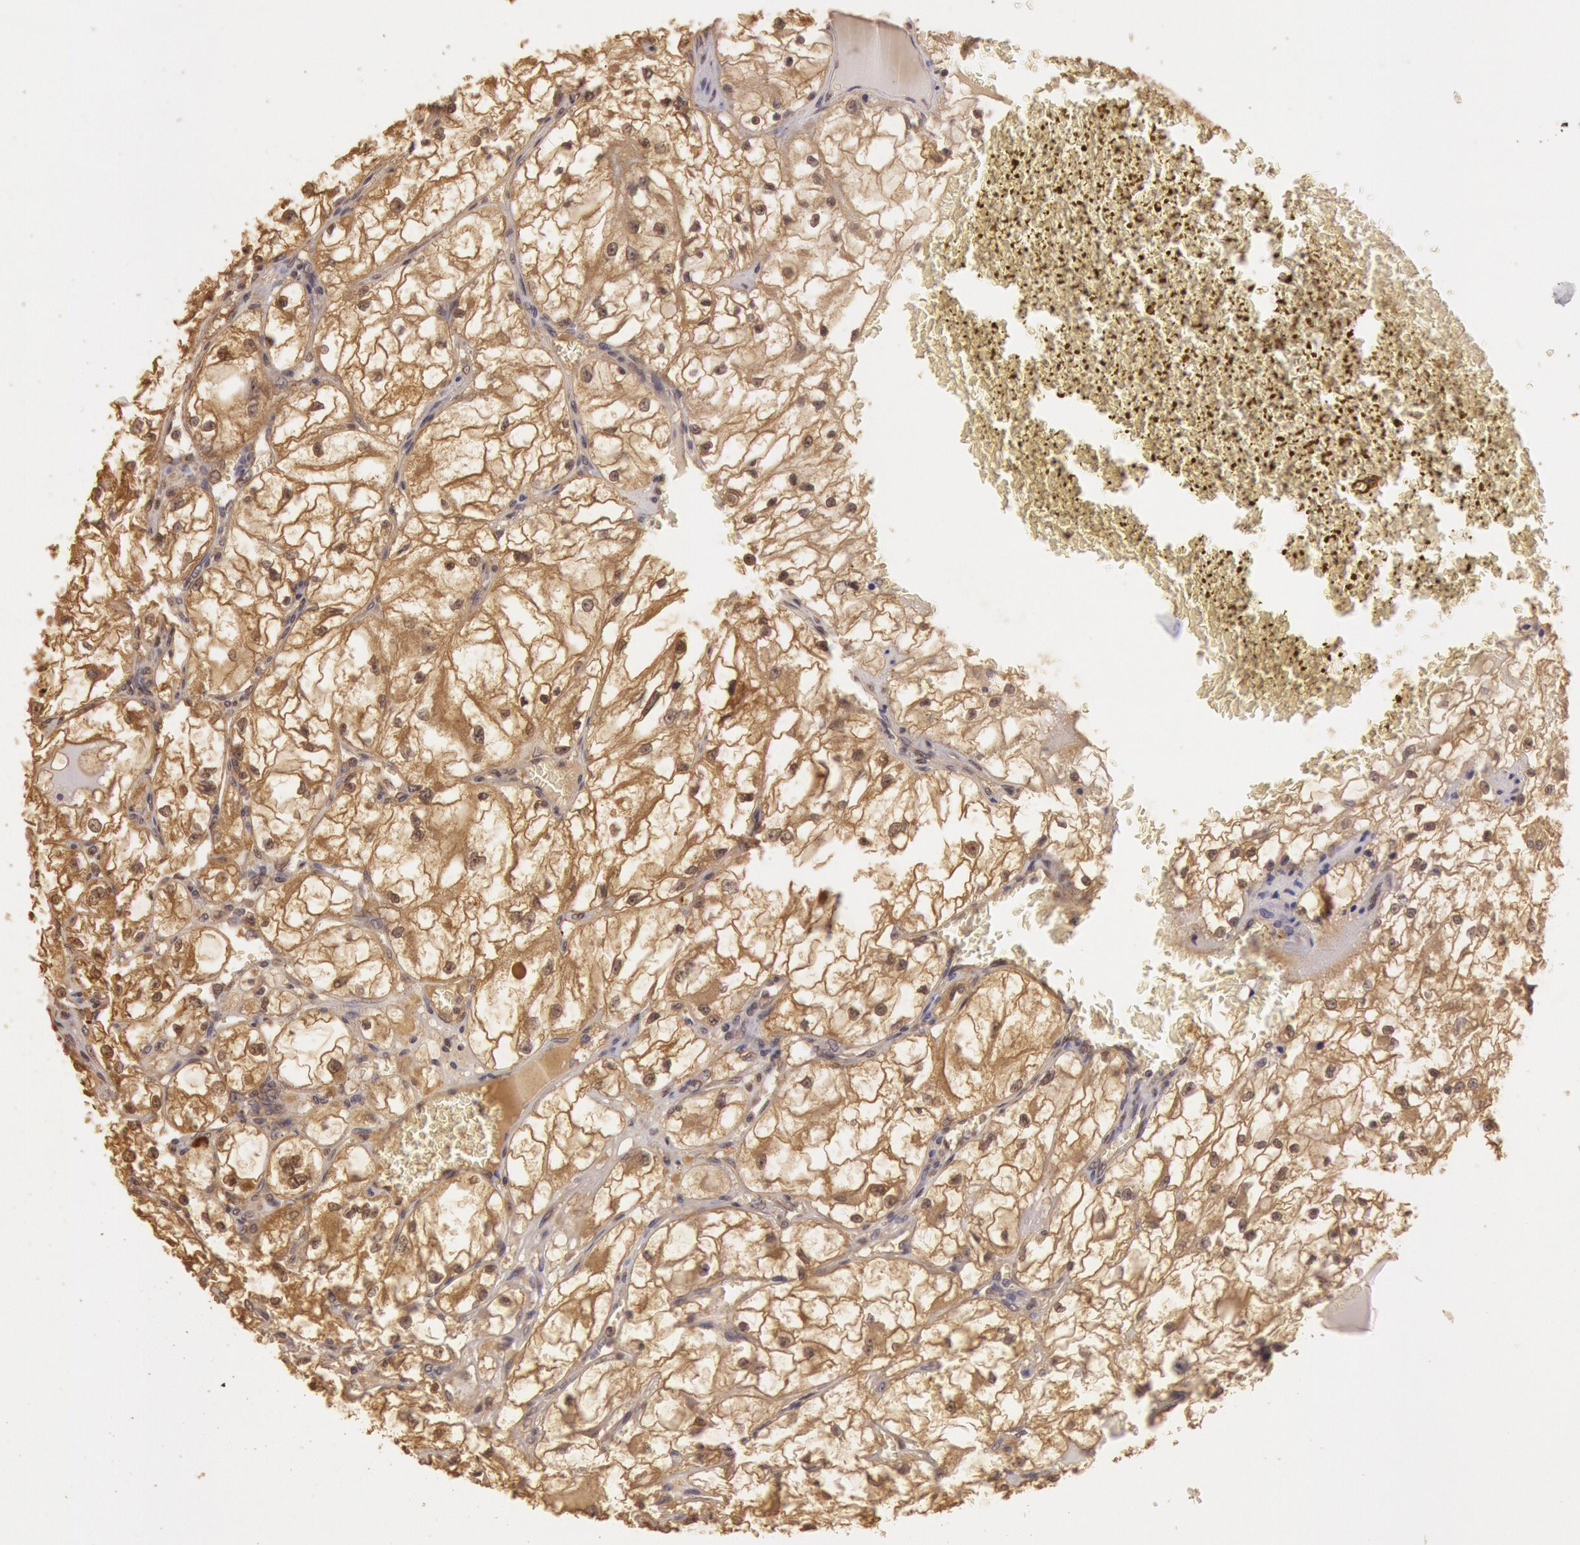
{"staining": {"intensity": "weak", "quantity": ">75%", "location": "cytoplasmic/membranous,nuclear"}, "tissue": "renal cancer", "cell_type": "Tumor cells", "image_type": "cancer", "snomed": [{"axis": "morphology", "description": "Adenocarcinoma, NOS"}, {"axis": "topography", "description": "Kidney"}], "caption": "Approximately >75% of tumor cells in renal adenocarcinoma reveal weak cytoplasmic/membranous and nuclear protein positivity as visualized by brown immunohistochemical staining.", "gene": "SOD1", "patient": {"sex": "male", "age": 61}}